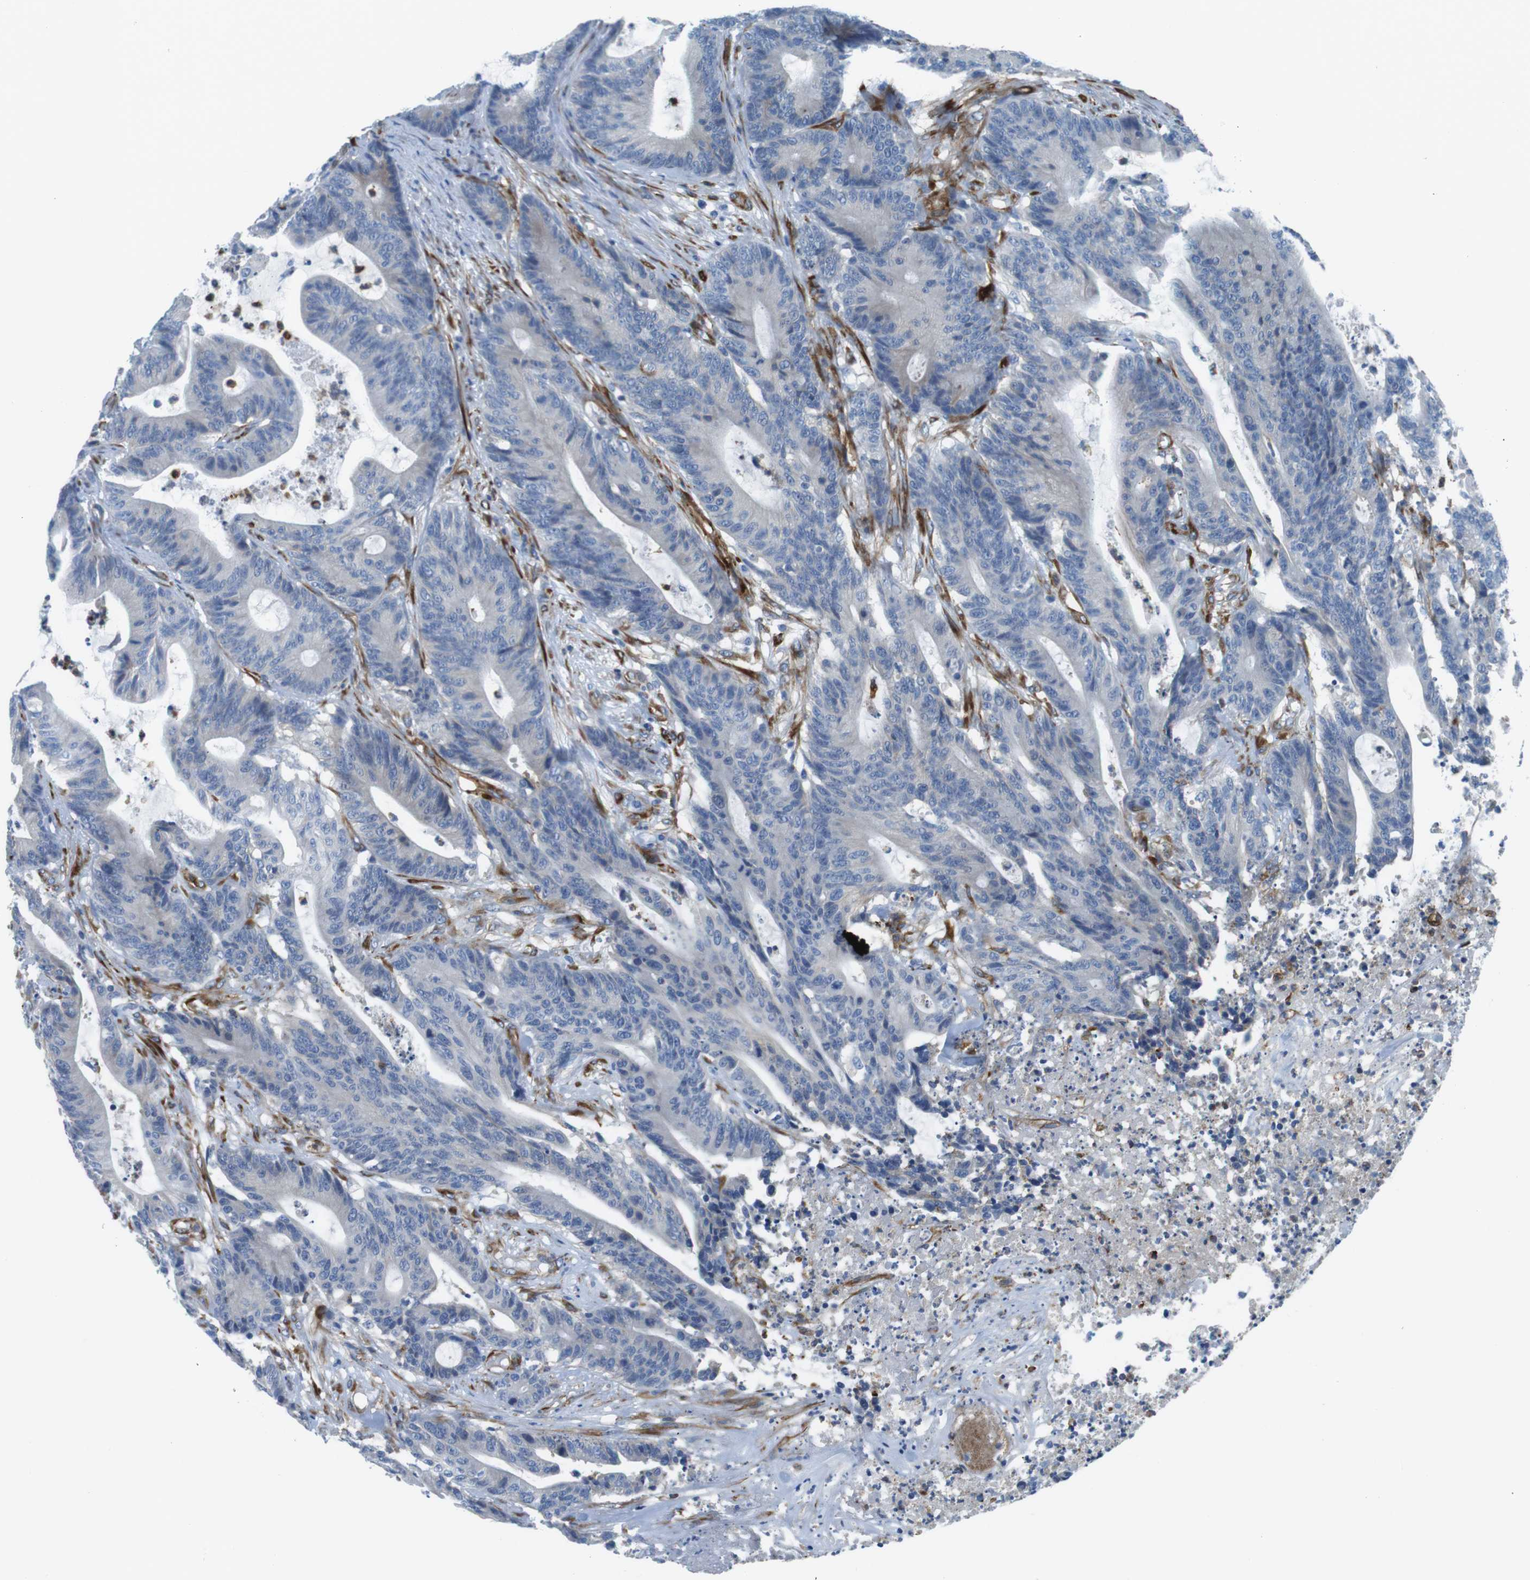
{"staining": {"intensity": "negative", "quantity": "none", "location": "none"}, "tissue": "colorectal cancer", "cell_type": "Tumor cells", "image_type": "cancer", "snomed": [{"axis": "morphology", "description": "Adenocarcinoma, NOS"}, {"axis": "topography", "description": "Colon"}], "caption": "Tumor cells are negative for protein expression in human colorectal cancer.", "gene": "EMP2", "patient": {"sex": "female", "age": 84}}